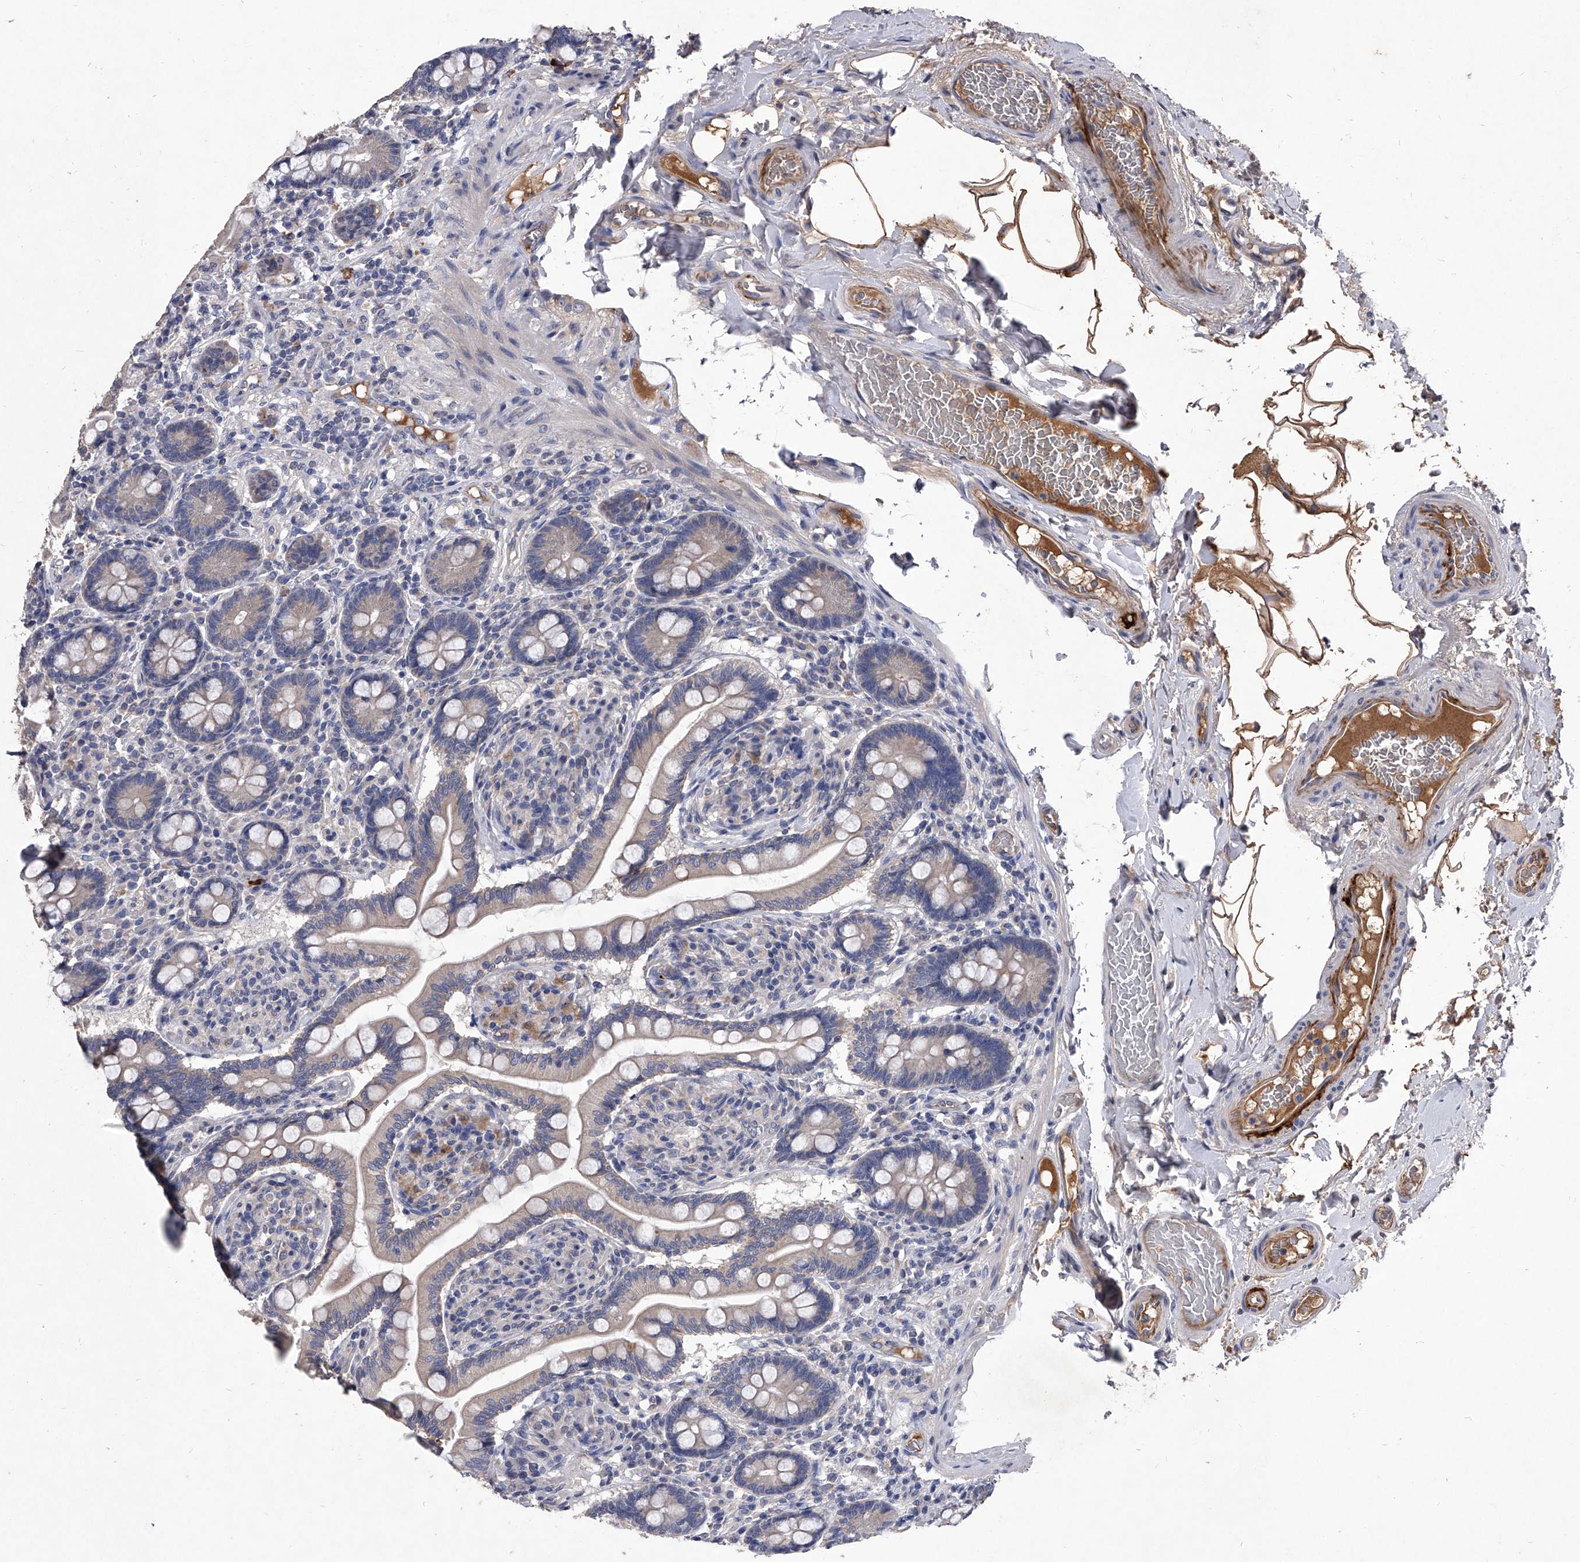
{"staining": {"intensity": "weak", "quantity": "<25%", "location": "cytoplasmic/membranous"}, "tissue": "small intestine", "cell_type": "Glandular cells", "image_type": "normal", "snomed": [{"axis": "morphology", "description": "Normal tissue, NOS"}, {"axis": "topography", "description": "Small intestine"}], "caption": "The photomicrograph reveals no staining of glandular cells in benign small intestine. The staining was performed using DAB to visualize the protein expression in brown, while the nuclei were stained in blue with hematoxylin (Magnification: 20x).", "gene": "C5", "patient": {"sex": "female", "age": 64}}